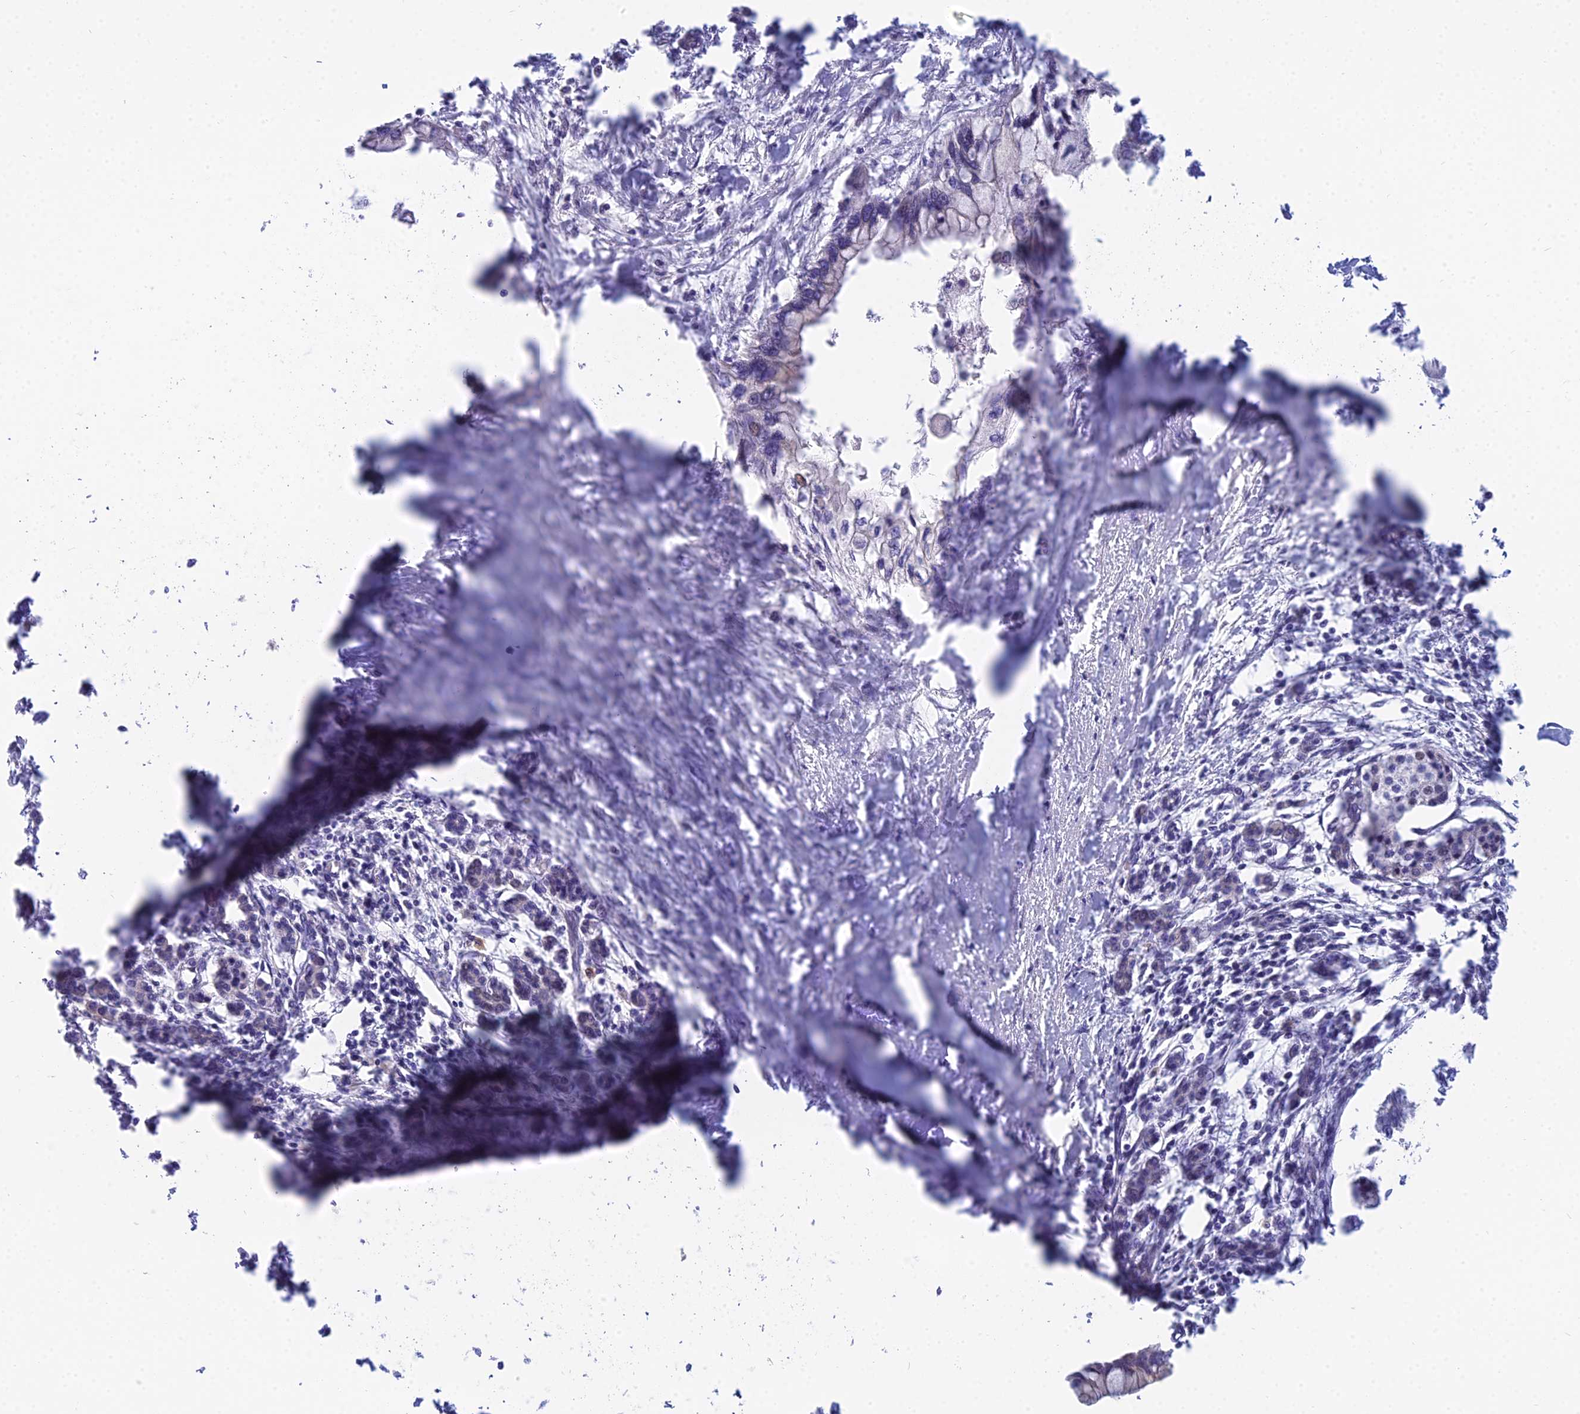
{"staining": {"intensity": "negative", "quantity": "none", "location": "none"}, "tissue": "pancreatic cancer", "cell_type": "Tumor cells", "image_type": "cancer", "snomed": [{"axis": "morphology", "description": "Adenocarcinoma, NOS"}, {"axis": "topography", "description": "Pancreas"}], "caption": "Histopathology image shows no significant protein staining in tumor cells of pancreatic cancer (adenocarcinoma).", "gene": "CFAP206", "patient": {"sex": "male", "age": 48}}